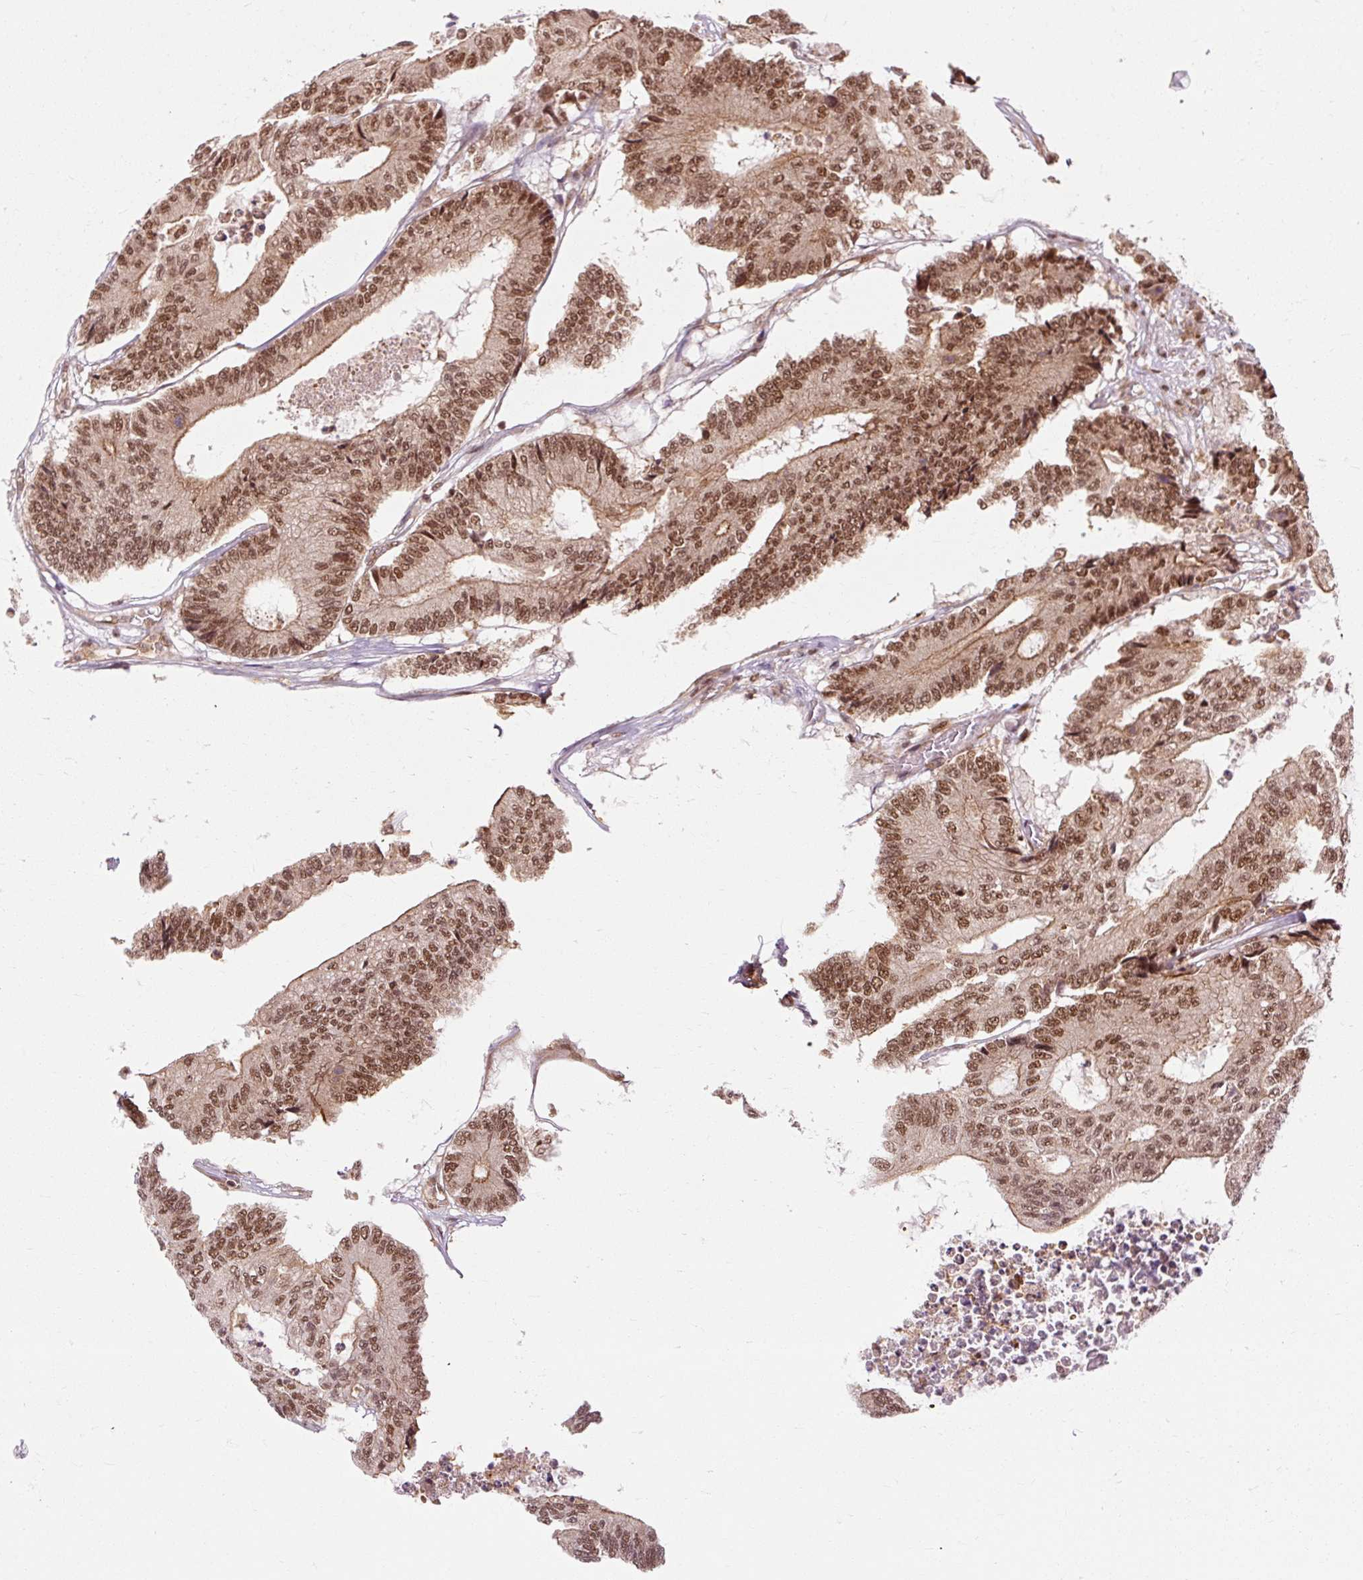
{"staining": {"intensity": "moderate", "quantity": ">75%", "location": "cytoplasmic/membranous,nuclear"}, "tissue": "colorectal cancer", "cell_type": "Tumor cells", "image_type": "cancer", "snomed": [{"axis": "morphology", "description": "Adenocarcinoma, NOS"}, {"axis": "topography", "description": "Colon"}], "caption": "Protein positivity by immunohistochemistry demonstrates moderate cytoplasmic/membranous and nuclear expression in about >75% of tumor cells in adenocarcinoma (colorectal). (DAB IHC, brown staining for protein, blue staining for nuclei).", "gene": "CSTF1", "patient": {"sex": "female", "age": 84}}